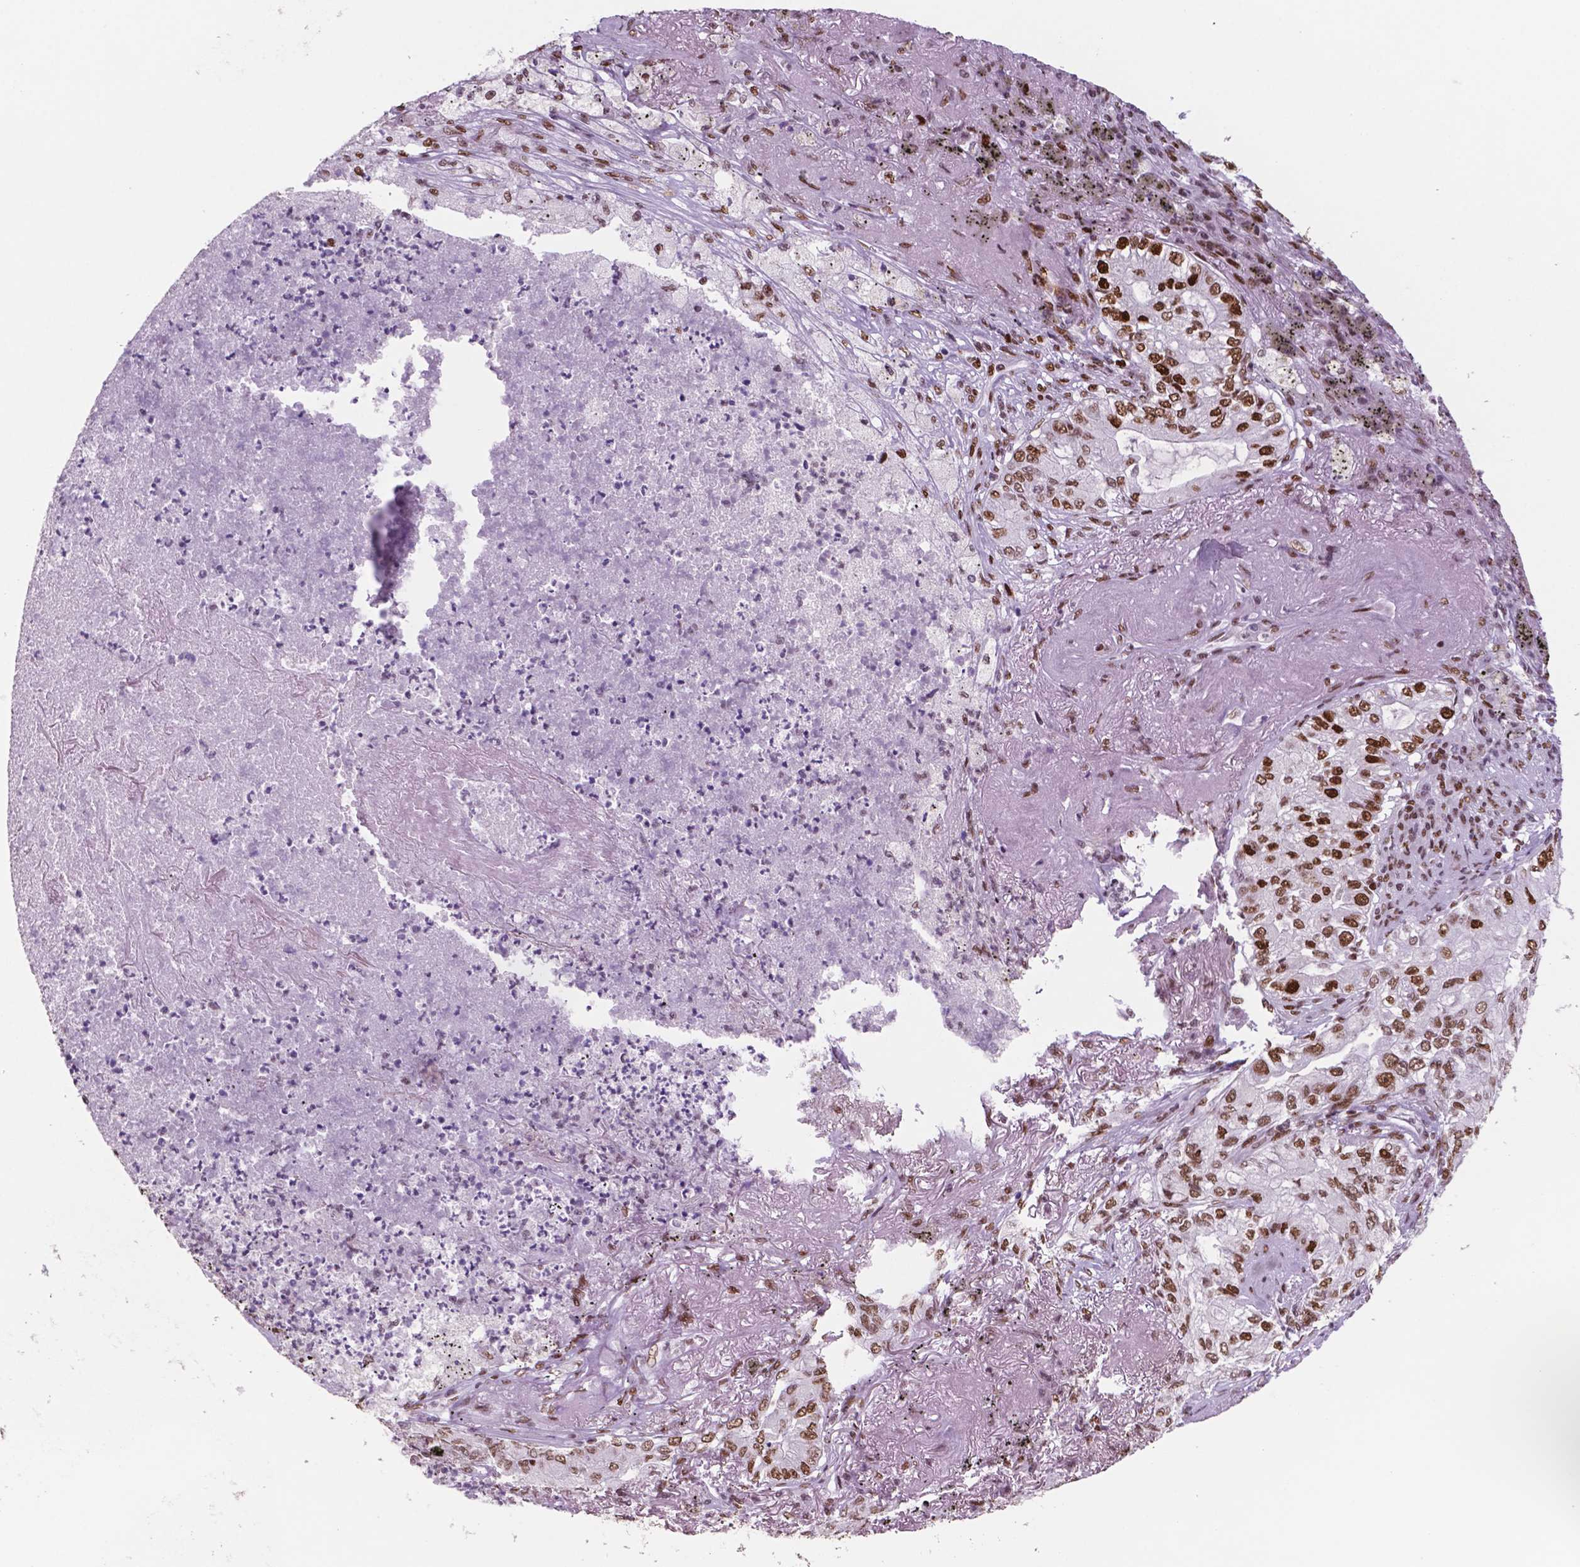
{"staining": {"intensity": "moderate", "quantity": ">75%", "location": "nuclear"}, "tissue": "lung cancer", "cell_type": "Tumor cells", "image_type": "cancer", "snomed": [{"axis": "morphology", "description": "Adenocarcinoma, NOS"}, {"axis": "topography", "description": "Lung"}], "caption": "Immunohistochemical staining of human lung cancer exhibits medium levels of moderate nuclear positivity in about >75% of tumor cells.", "gene": "MSH6", "patient": {"sex": "female", "age": 73}}